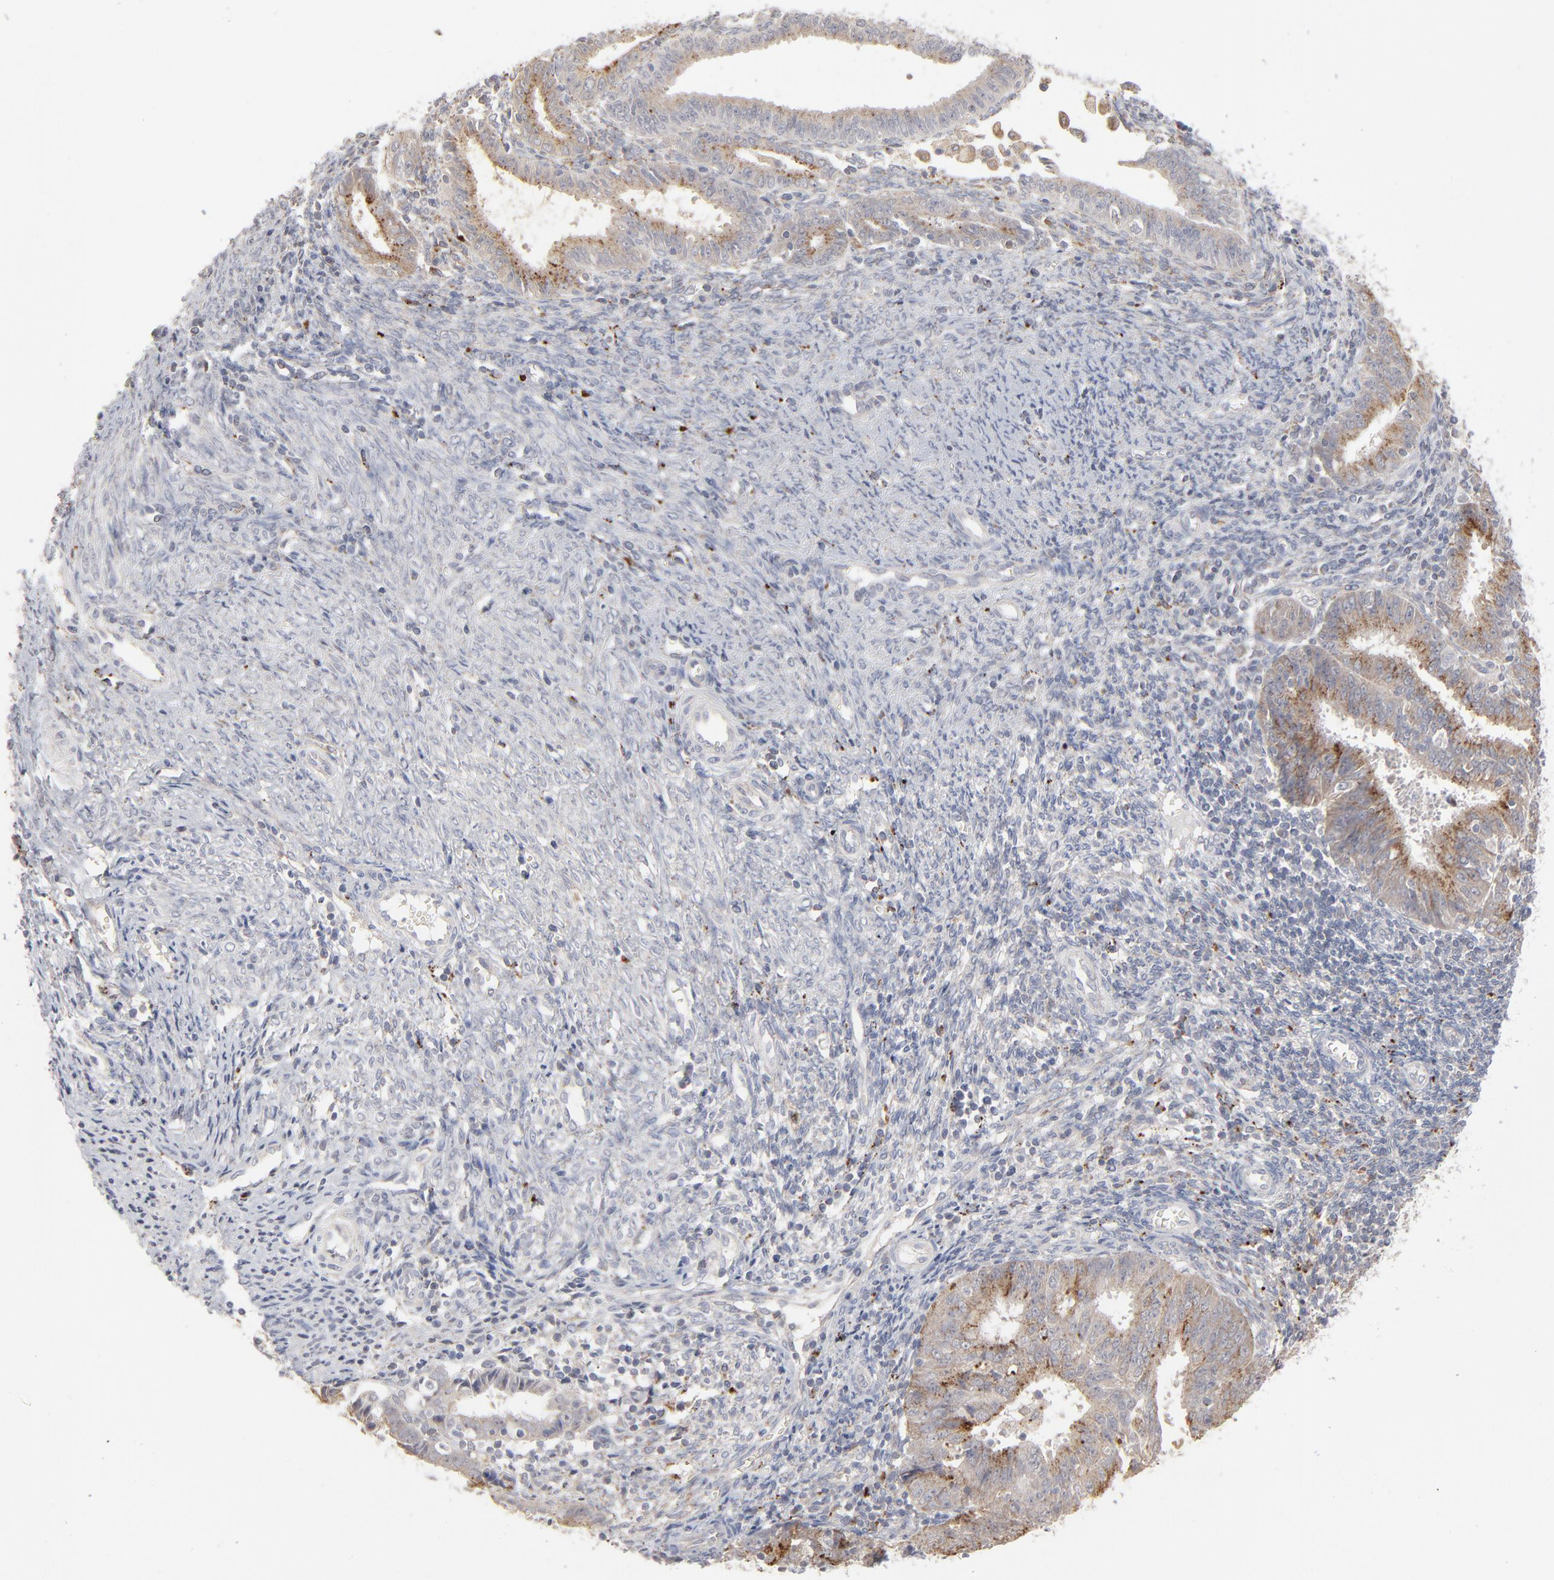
{"staining": {"intensity": "weak", "quantity": ">75%", "location": "cytoplasmic/membranous"}, "tissue": "endometrial cancer", "cell_type": "Tumor cells", "image_type": "cancer", "snomed": [{"axis": "morphology", "description": "Adenocarcinoma, NOS"}, {"axis": "topography", "description": "Endometrium"}], "caption": "A brown stain labels weak cytoplasmic/membranous positivity of a protein in endometrial adenocarcinoma tumor cells.", "gene": "POMT2", "patient": {"sex": "female", "age": 42}}